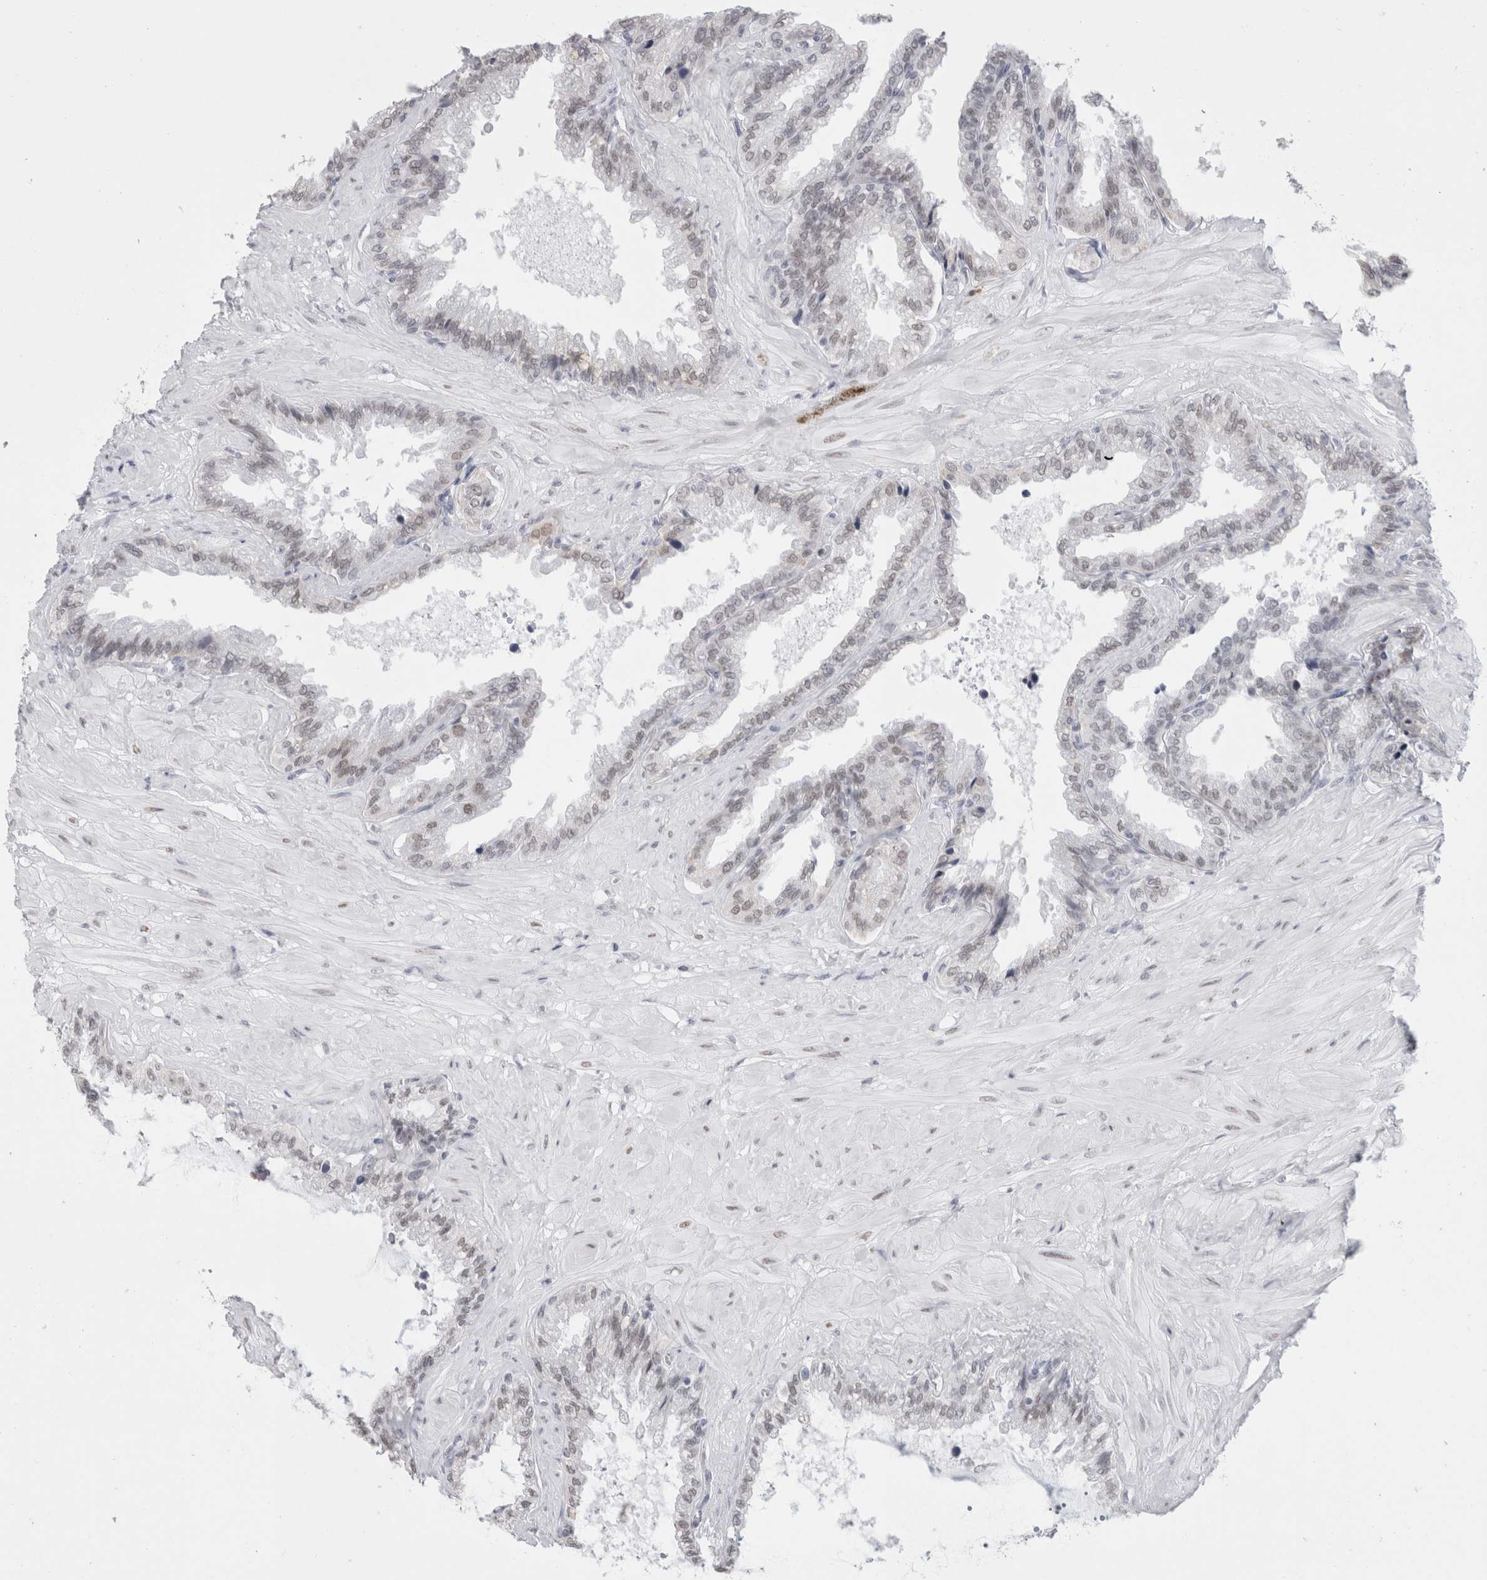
{"staining": {"intensity": "weak", "quantity": "25%-75%", "location": "nuclear"}, "tissue": "seminal vesicle", "cell_type": "Glandular cells", "image_type": "normal", "snomed": [{"axis": "morphology", "description": "Normal tissue, NOS"}, {"axis": "topography", "description": "Seminal veicle"}], "caption": "Immunohistochemistry staining of normal seminal vesicle, which demonstrates low levels of weak nuclear expression in approximately 25%-75% of glandular cells indicating weak nuclear protein staining. The staining was performed using DAB (brown) for protein detection and nuclei were counterstained in hematoxylin (blue).", "gene": "SMARCC1", "patient": {"sex": "male", "age": 46}}